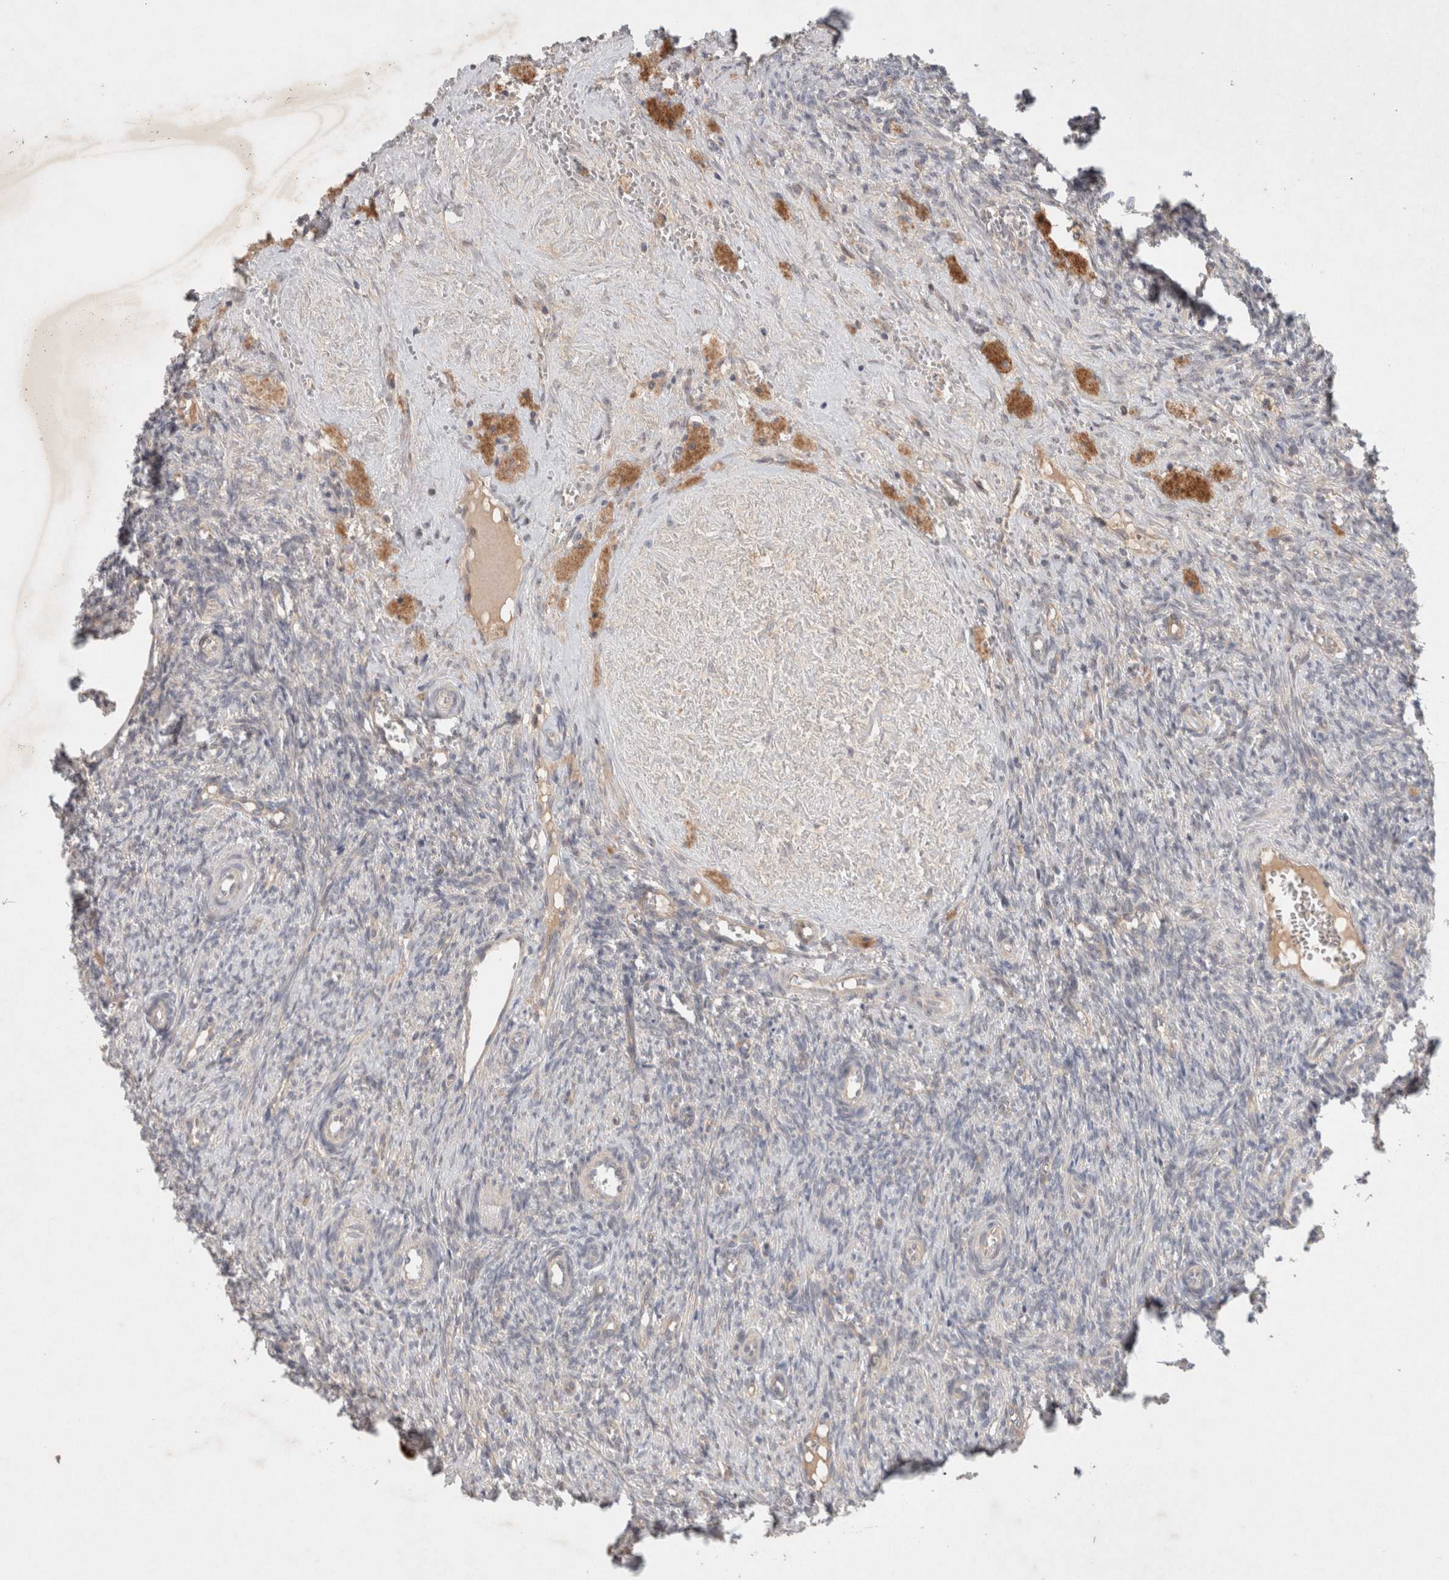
{"staining": {"intensity": "moderate", "quantity": ">75%", "location": "cytoplasmic/membranous"}, "tissue": "ovary", "cell_type": "Follicle cells", "image_type": "normal", "snomed": [{"axis": "morphology", "description": "Normal tissue, NOS"}, {"axis": "topography", "description": "Ovary"}], "caption": "Normal ovary displays moderate cytoplasmic/membranous expression in approximately >75% of follicle cells, visualized by immunohistochemistry.", "gene": "RASAL2", "patient": {"sex": "female", "age": 41}}